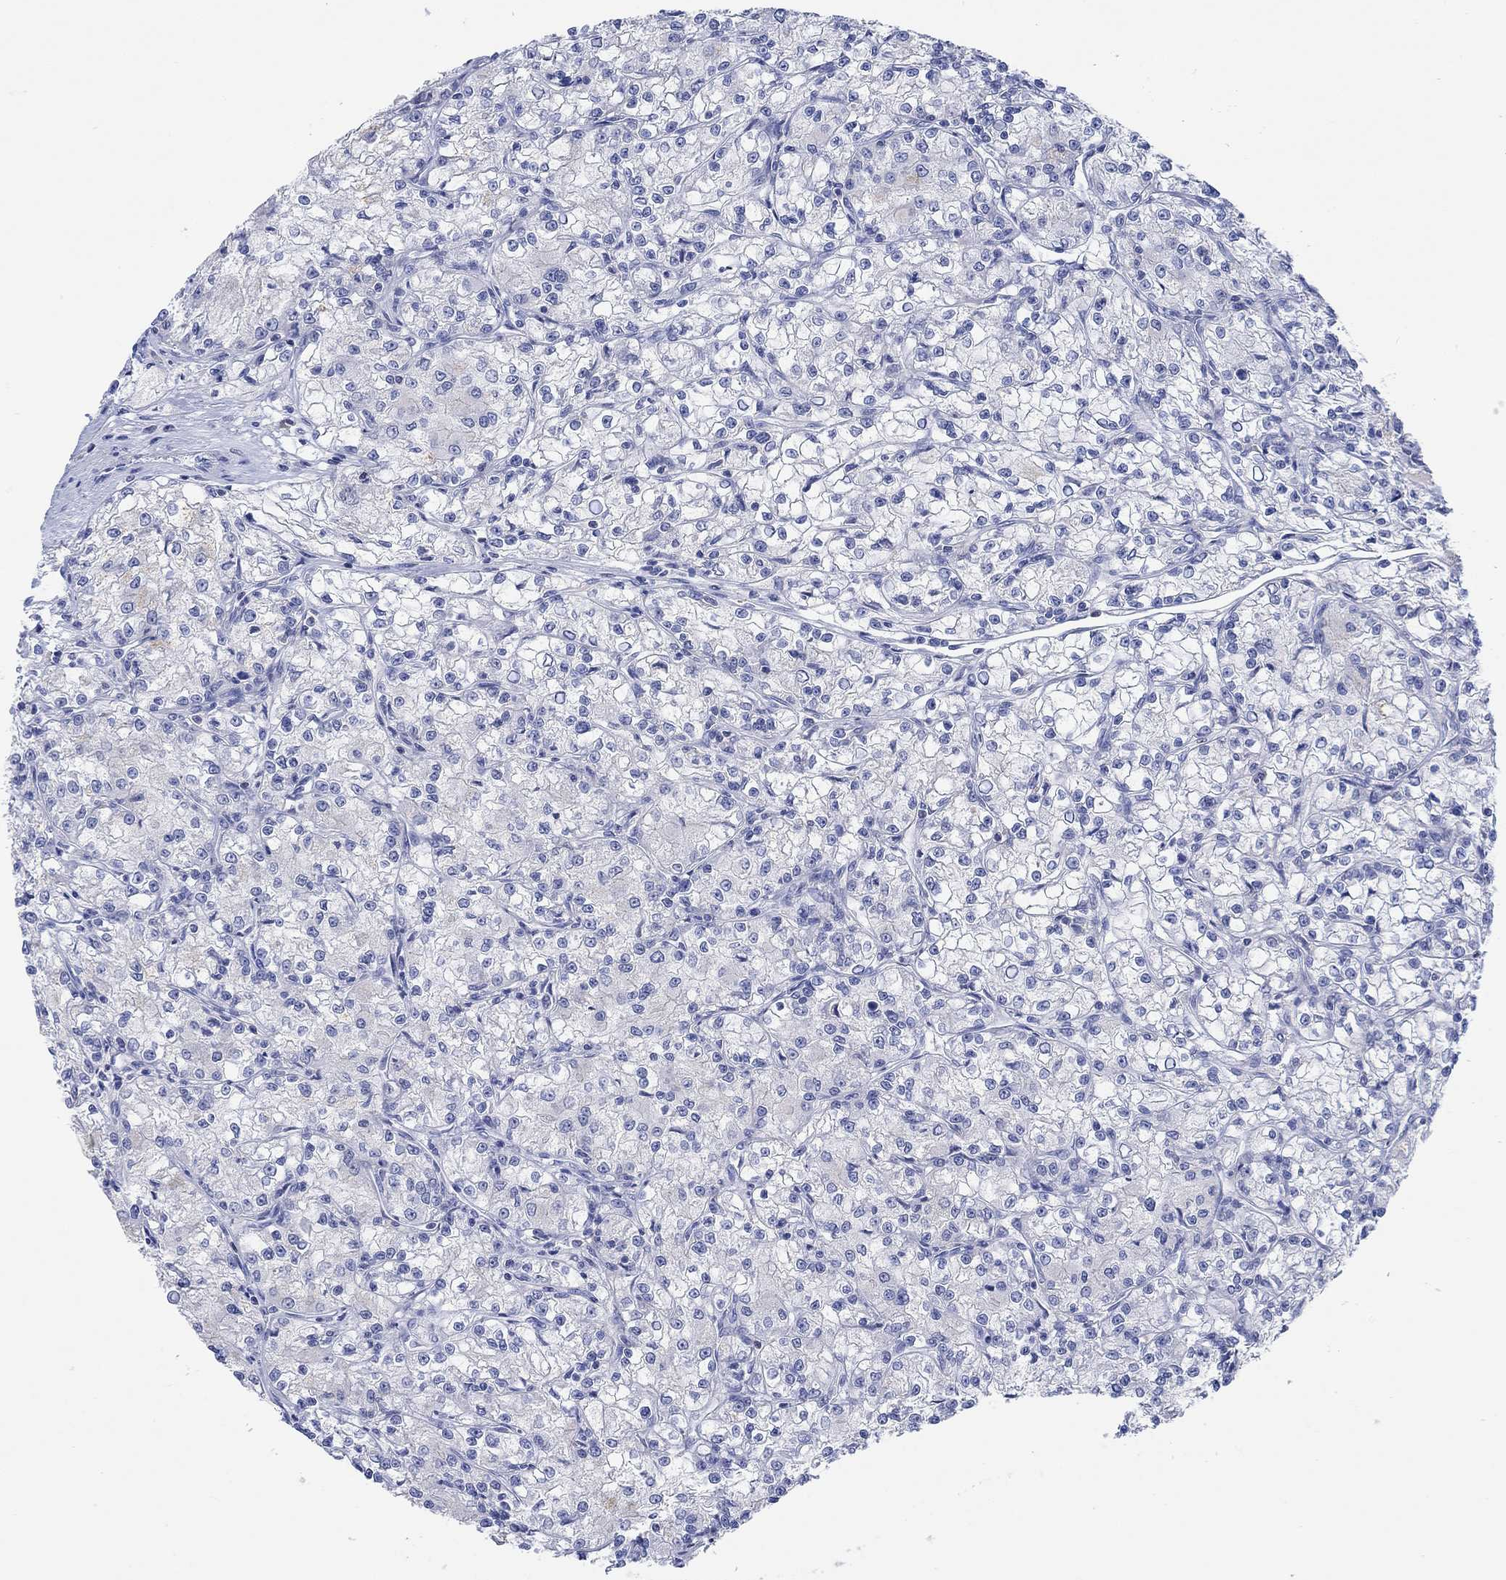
{"staining": {"intensity": "negative", "quantity": "none", "location": "none"}, "tissue": "renal cancer", "cell_type": "Tumor cells", "image_type": "cancer", "snomed": [{"axis": "morphology", "description": "Adenocarcinoma, NOS"}, {"axis": "topography", "description": "Kidney"}], "caption": "The histopathology image shows no significant staining in tumor cells of renal cancer.", "gene": "GCM1", "patient": {"sex": "female", "age": 59}}